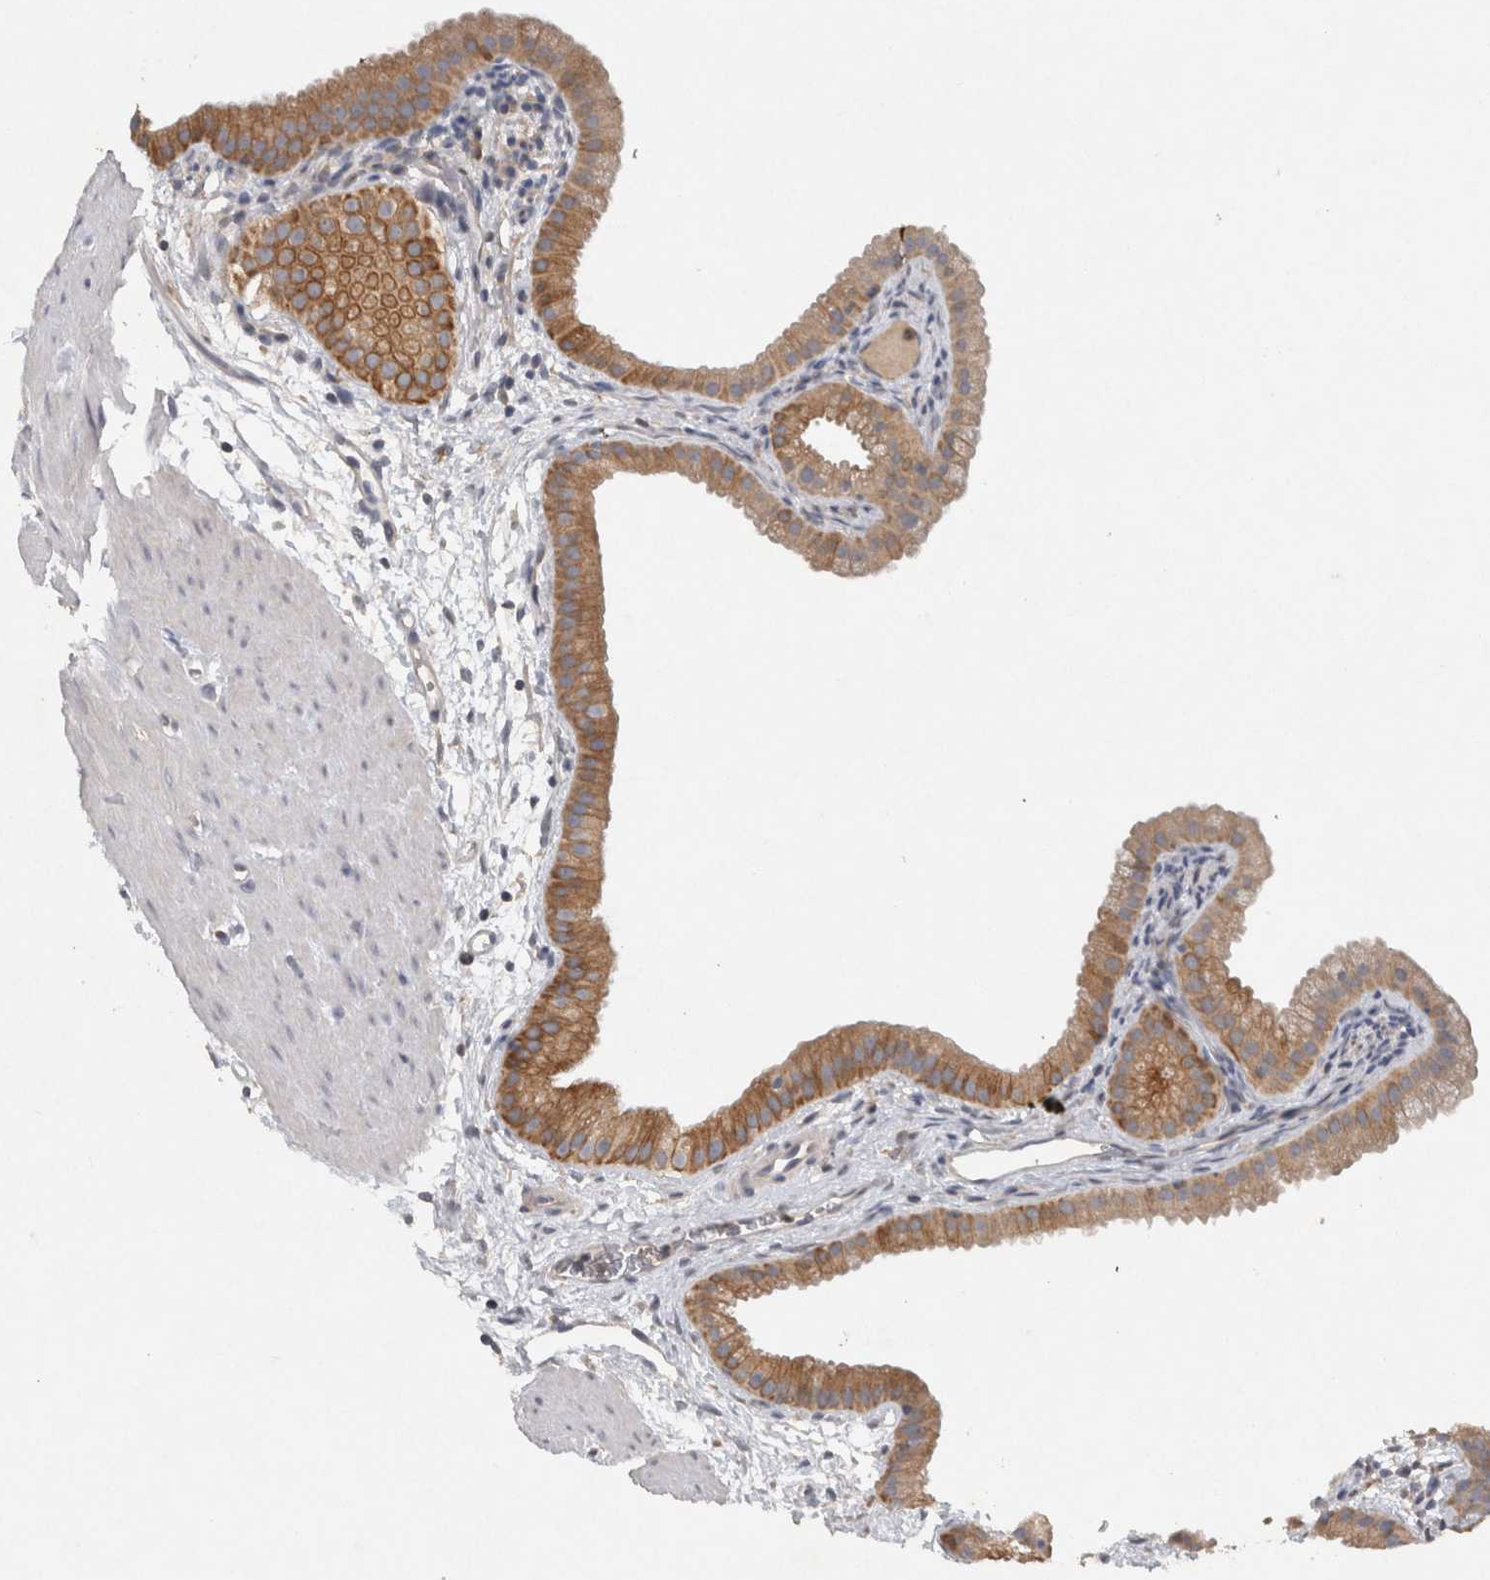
{"staining": {"intensity": "moderate", "quantity": ">75%", "location": "cytoplasmic/membranous"}, "tissue": "gallbladder", "cell_type": "Glandular cells", "image_type": "normal", "snomed": [{"axis": "morphology", "description": "Normal tissue, NOS"}, {"axis": "topography", "description": "Gallbladder"}], "caption": "High-power microscopy captured an IHC image of normal gallbladder, revealing moderate cytoplasmic/membranous positivity in about >75% of glandular cells.", "gene": "HEXD", "patient": {"sex": "female", "age": 64}}